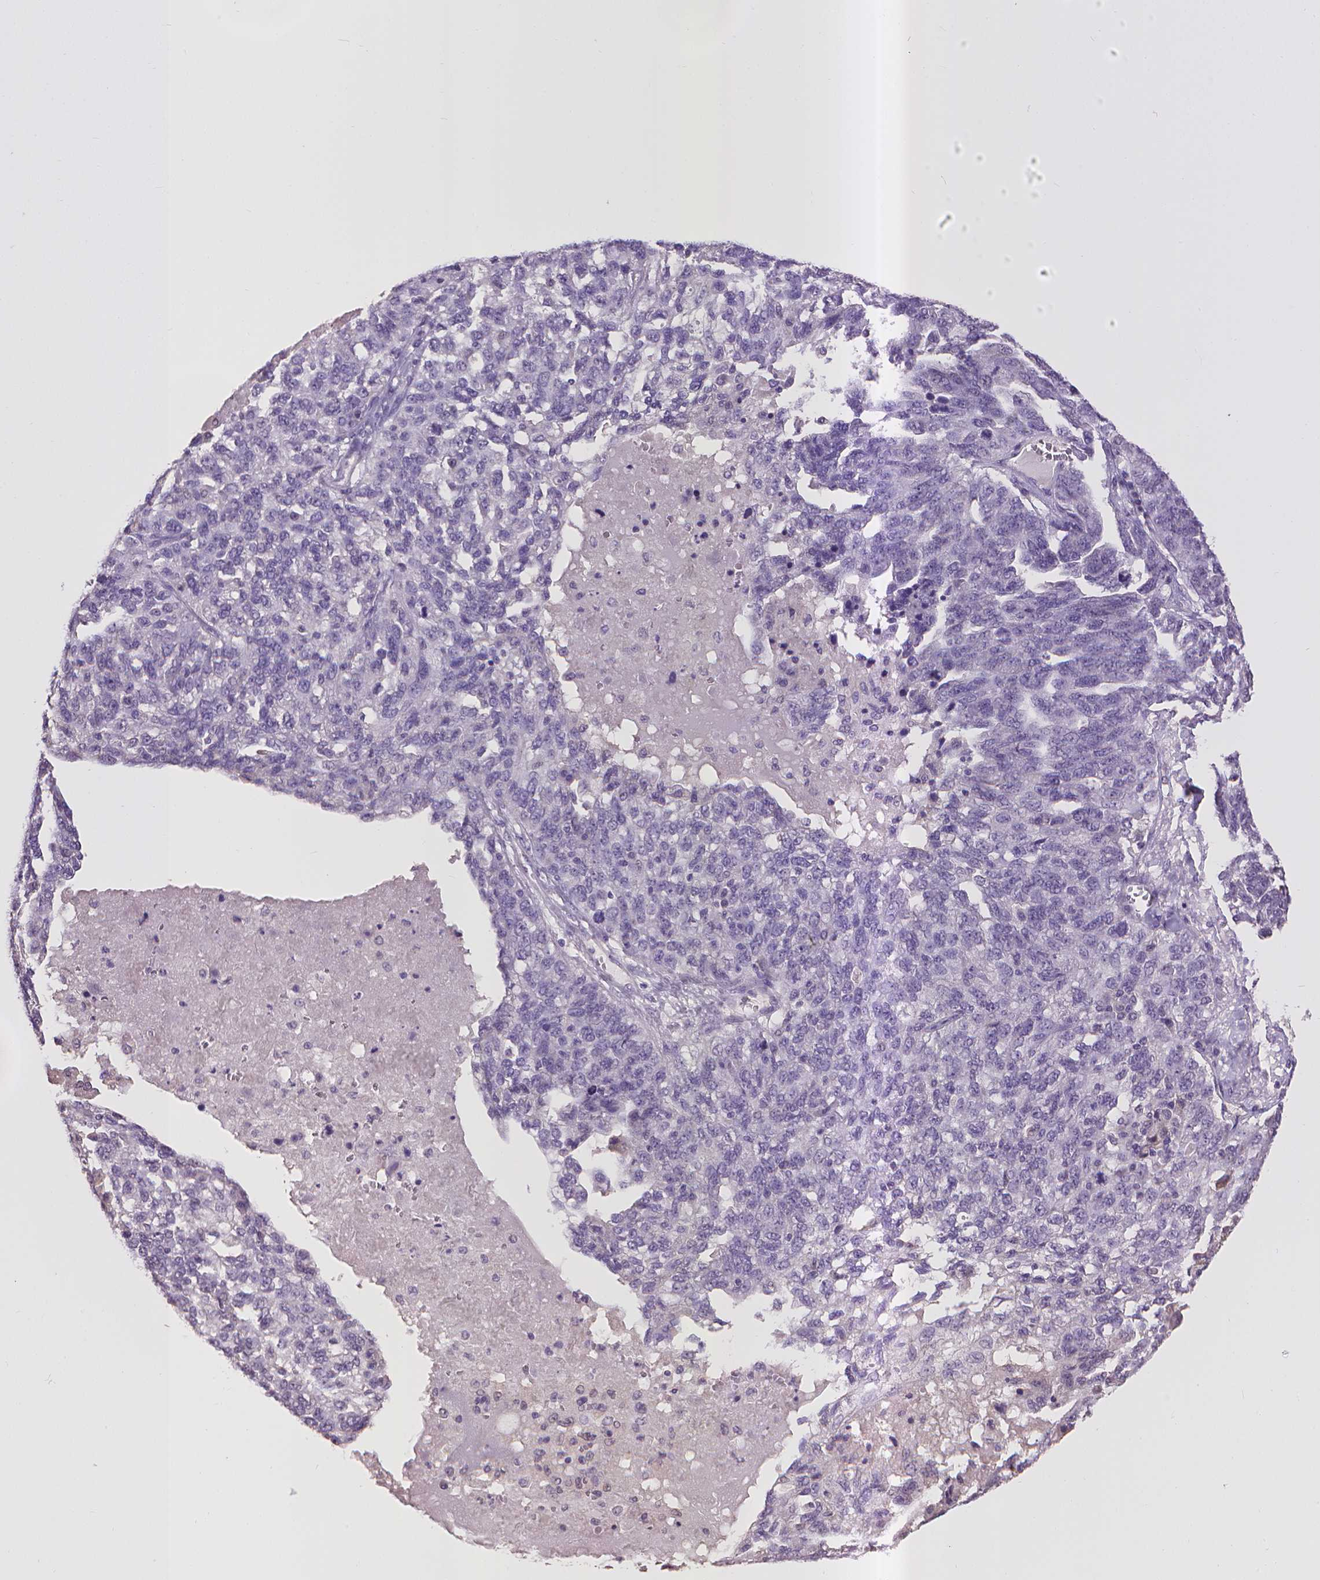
{"staining": {"intensity": "negative", "quantity": "none", "location": "none"}, "tissue": "ovarian cancer", "cell_type": "Tumor cells", "image_type": "cancer", "snomed": [{"axis": "morphology", "description": "Cystadenocarcinoma, serous, NOS"}, {"axis": "topography", "description": "Ovary"}], "caption": "The photomicrograph demonstrates no staining of tumor cells in ovarian cancer (serous cystadenocarcinoma). (Stains: DAB IHC with hematoxylin counter stain, Microscopy: brightfield microscopy at high magnification).", "gene": "CPM", "patient": {"sex": "female", "age": 71}}